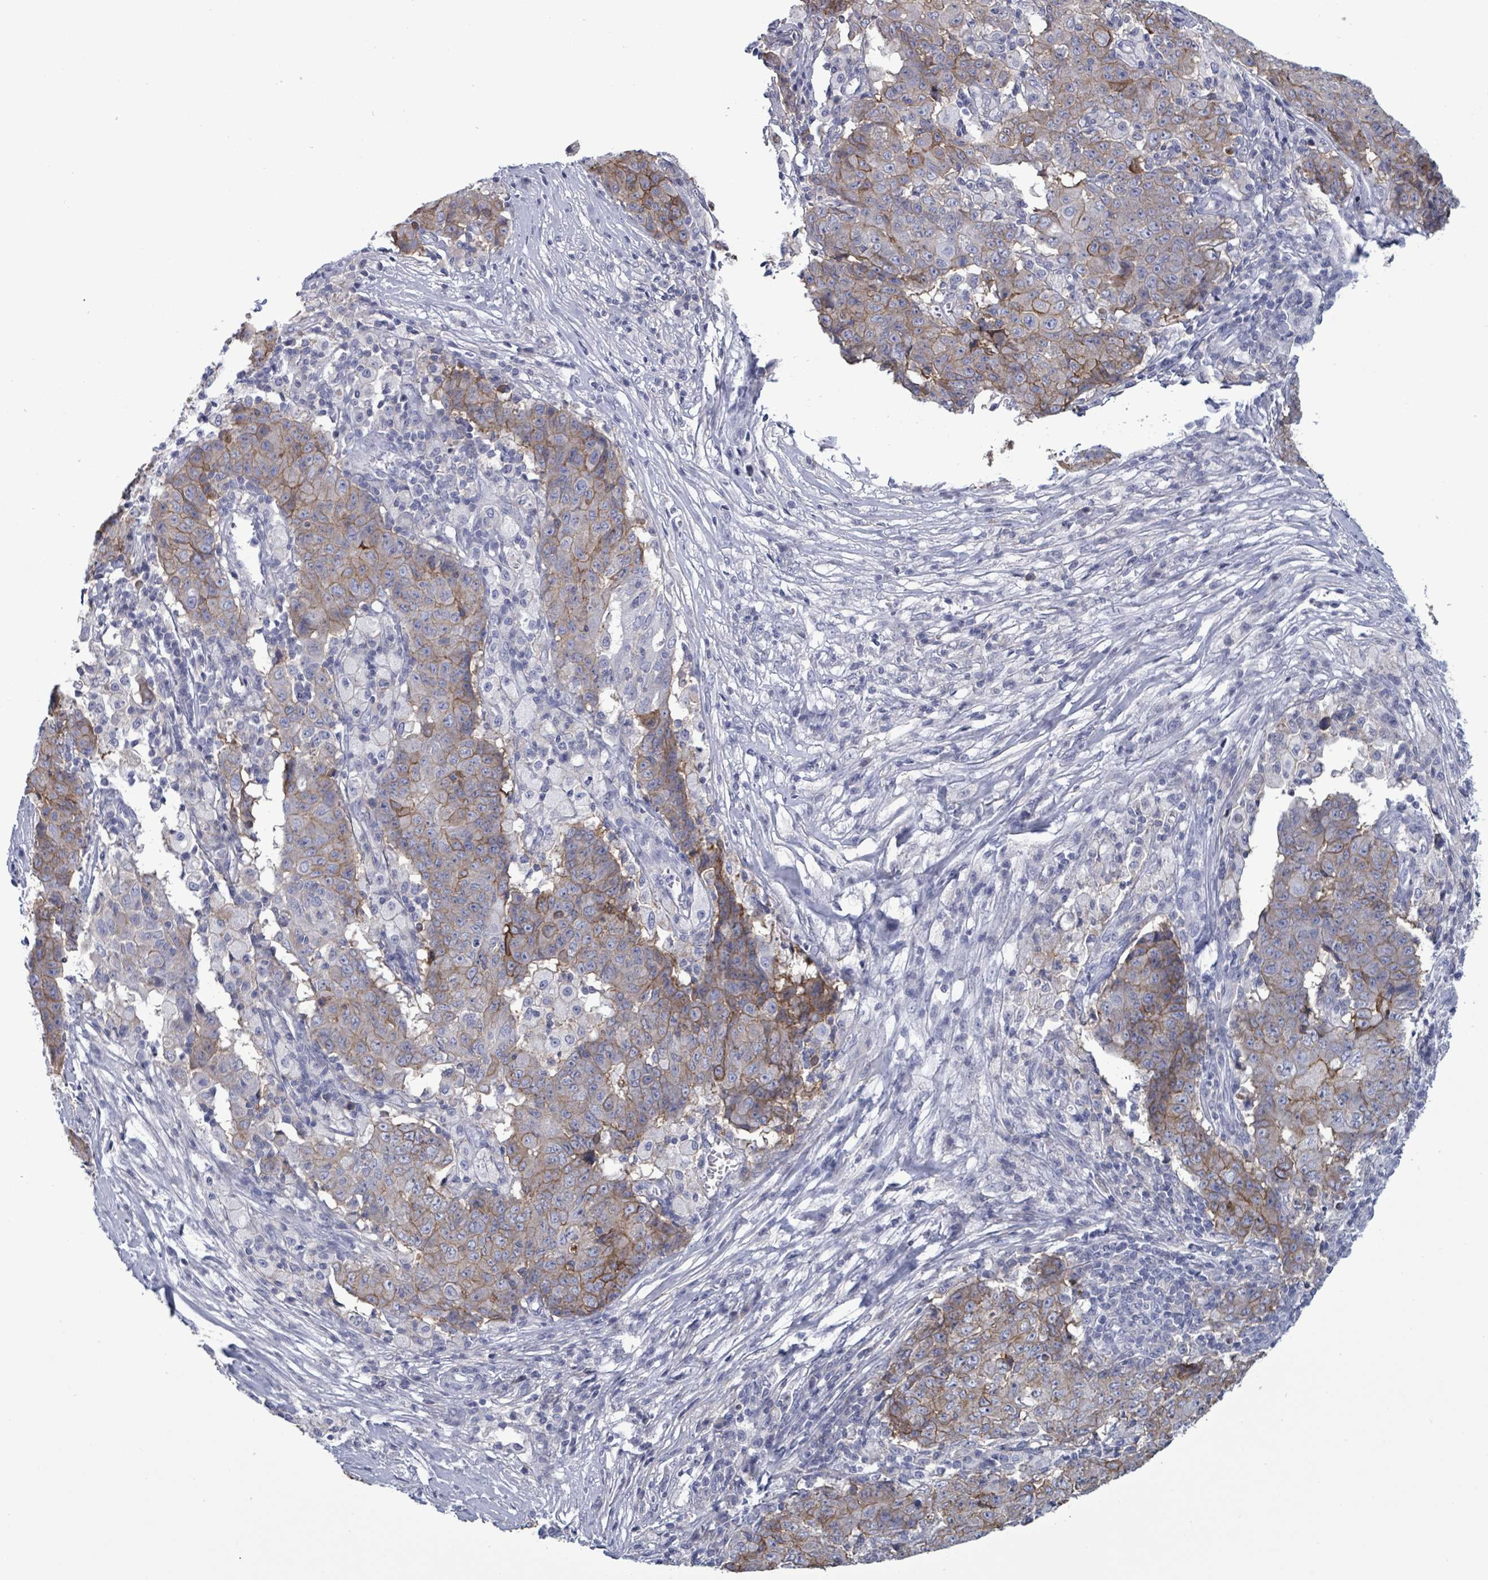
{"staining": {"intensity": "moderate", "quantity": "25%-75%", "location": "cytoplasmic/membranous"}, "tissue": "ovarian cancer", "cell_type": "Tumor cells", "image_type": "cancer", "snomed": [{"axis": "morphology", "description": "Carcinoma, endometroid"}, {"axis": "topography", "description": "Ovary"}], "caption": "Protein staining of ovarian endometroid carcinoma tissue demonstrates moderate cytoplasmic/membranous positivity in about 25%-75% of tumor cells.", "gene": "BSG", "patient": {"sex": "female", "age": 42}}